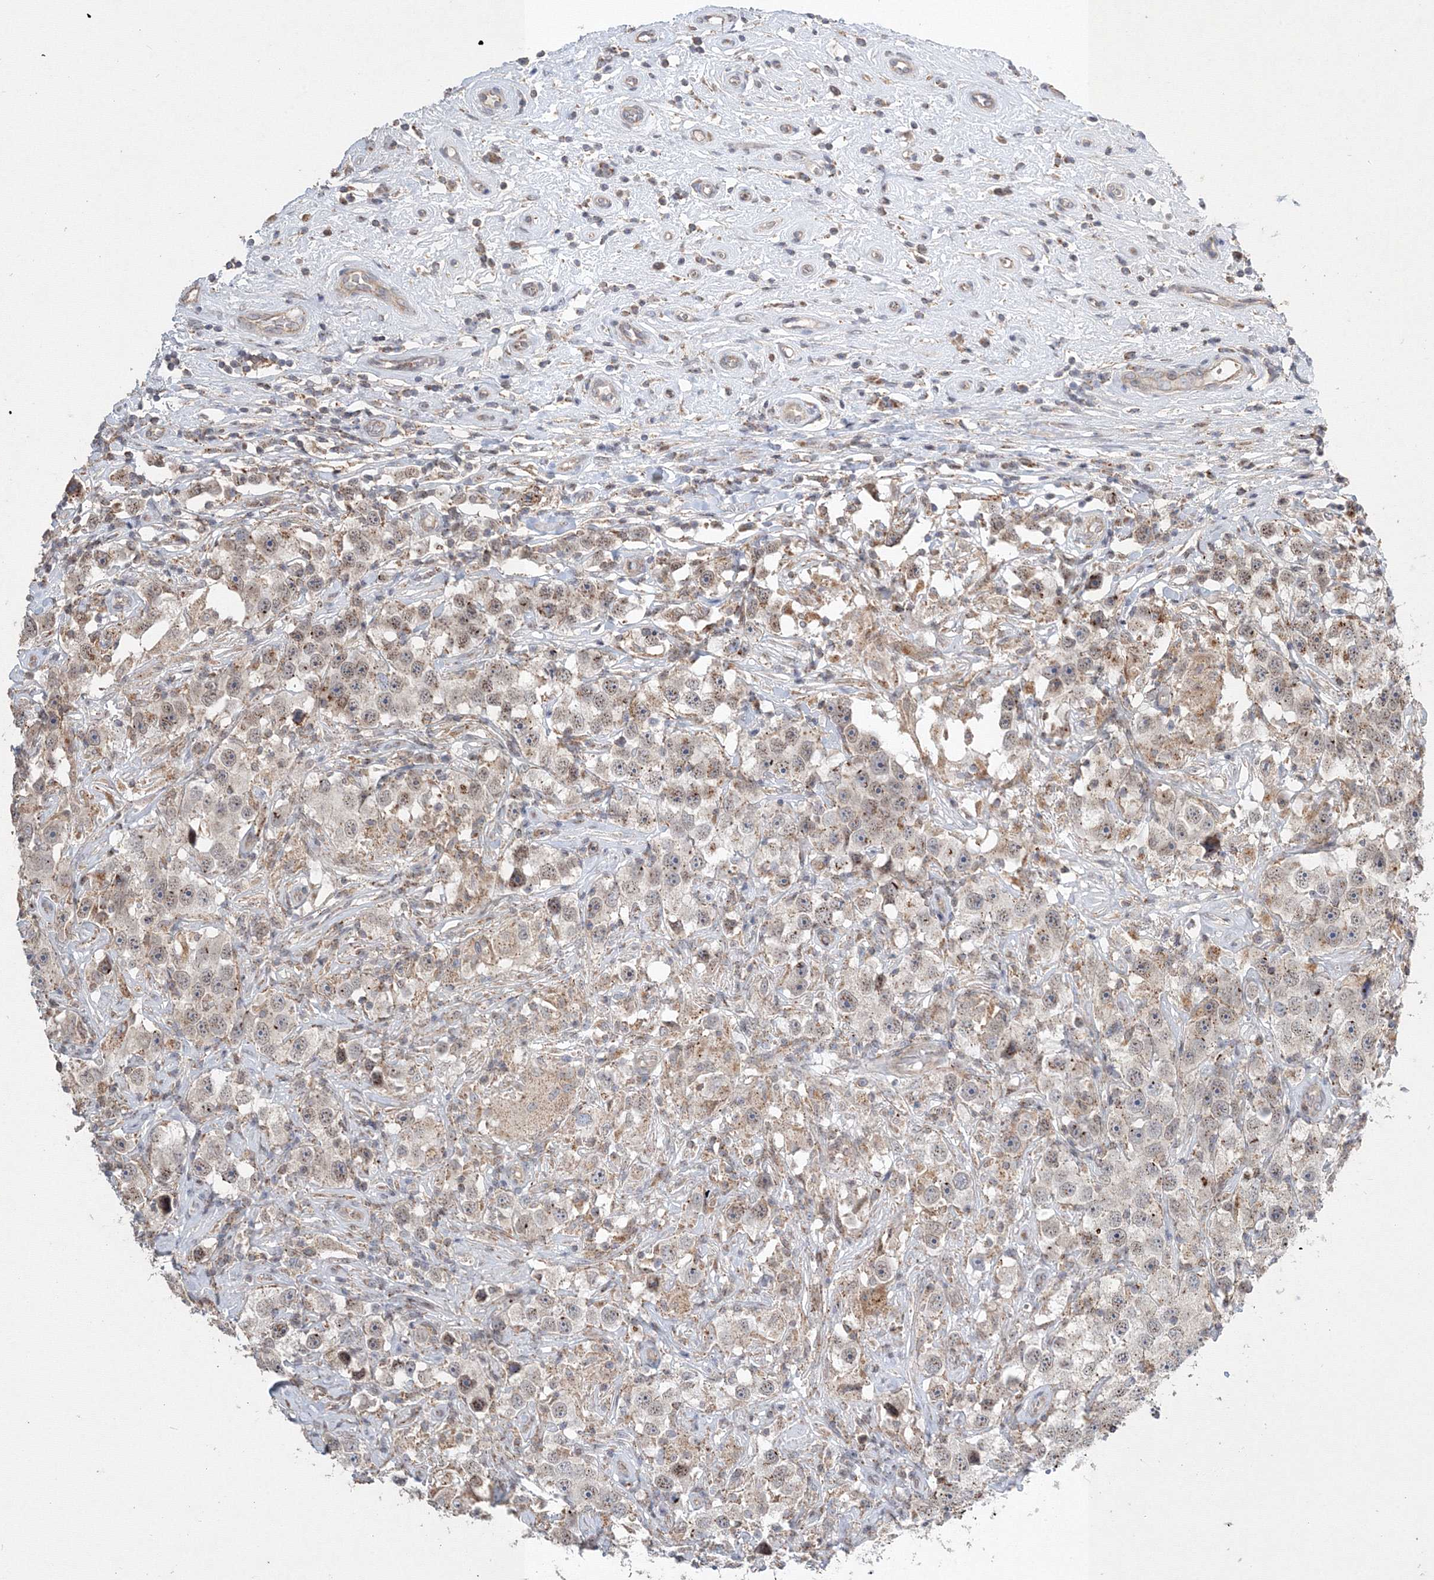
{"staining": {"intensity": "moderate", "quantity": ">75%", "location": "nuclear"}, "tissue": "testis cancer", "cell_type": "Tumor cells", "image_type": "cancer", "snomed": [{"axis": "morphology", "description": "Seminoma, NOS"}, {"axis": "topography", "description": "Testis"}], "caption": "IHC photomicrograph of neoplastic tissue: testis cancer stained using immunohistochemistry (IHC) demonstrates medium levels of moderate protein expression localized specifically in the nuclear of tumor cells, appearing as a nuclear brown color.", "gene": "AASDH", "patient": {"sex": "male", "age": 49}}